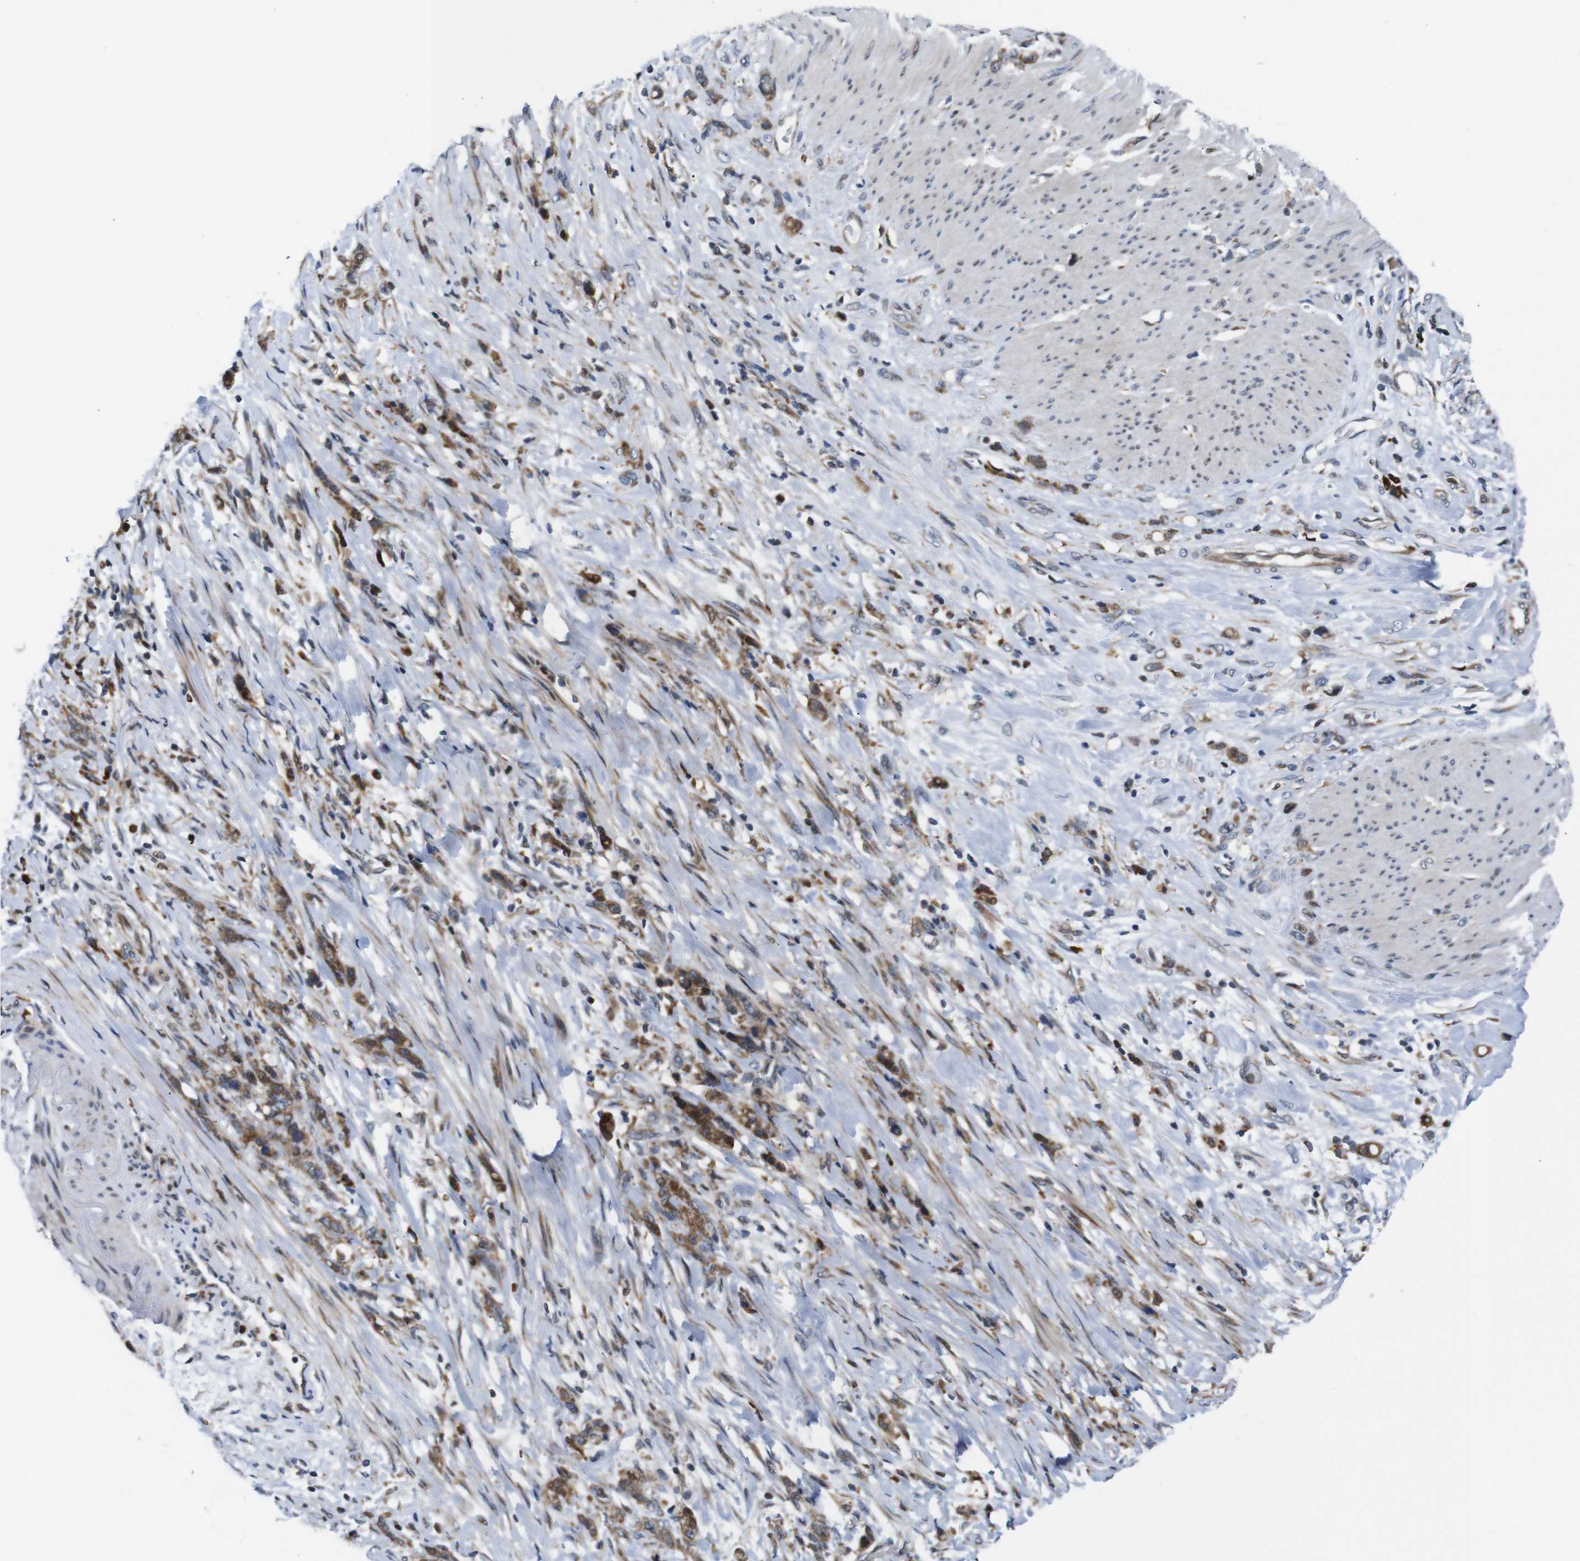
{"staining": {"intensity": "moderate", "quantity": ">75%", "location": "cytoplasmic/membranous"}, "tissue": "stomach cancer", "cell_type": "Tumor cells", "image_type": "cancer", "snomed": [{"axis": "morphology", "description": "Adenocarcinoma, NOS"}, {"axis": "topography", "description": "Stomach, lower"}], "caption": "Protein expression analysis of human stomach cancer (adenocarcinoma) reveals moderate cytoplasmic/membranous positivity in approximately >75% of tumor cells.", "gene": "PTPN1", "patient": {"sex": "male", "age": 88}}